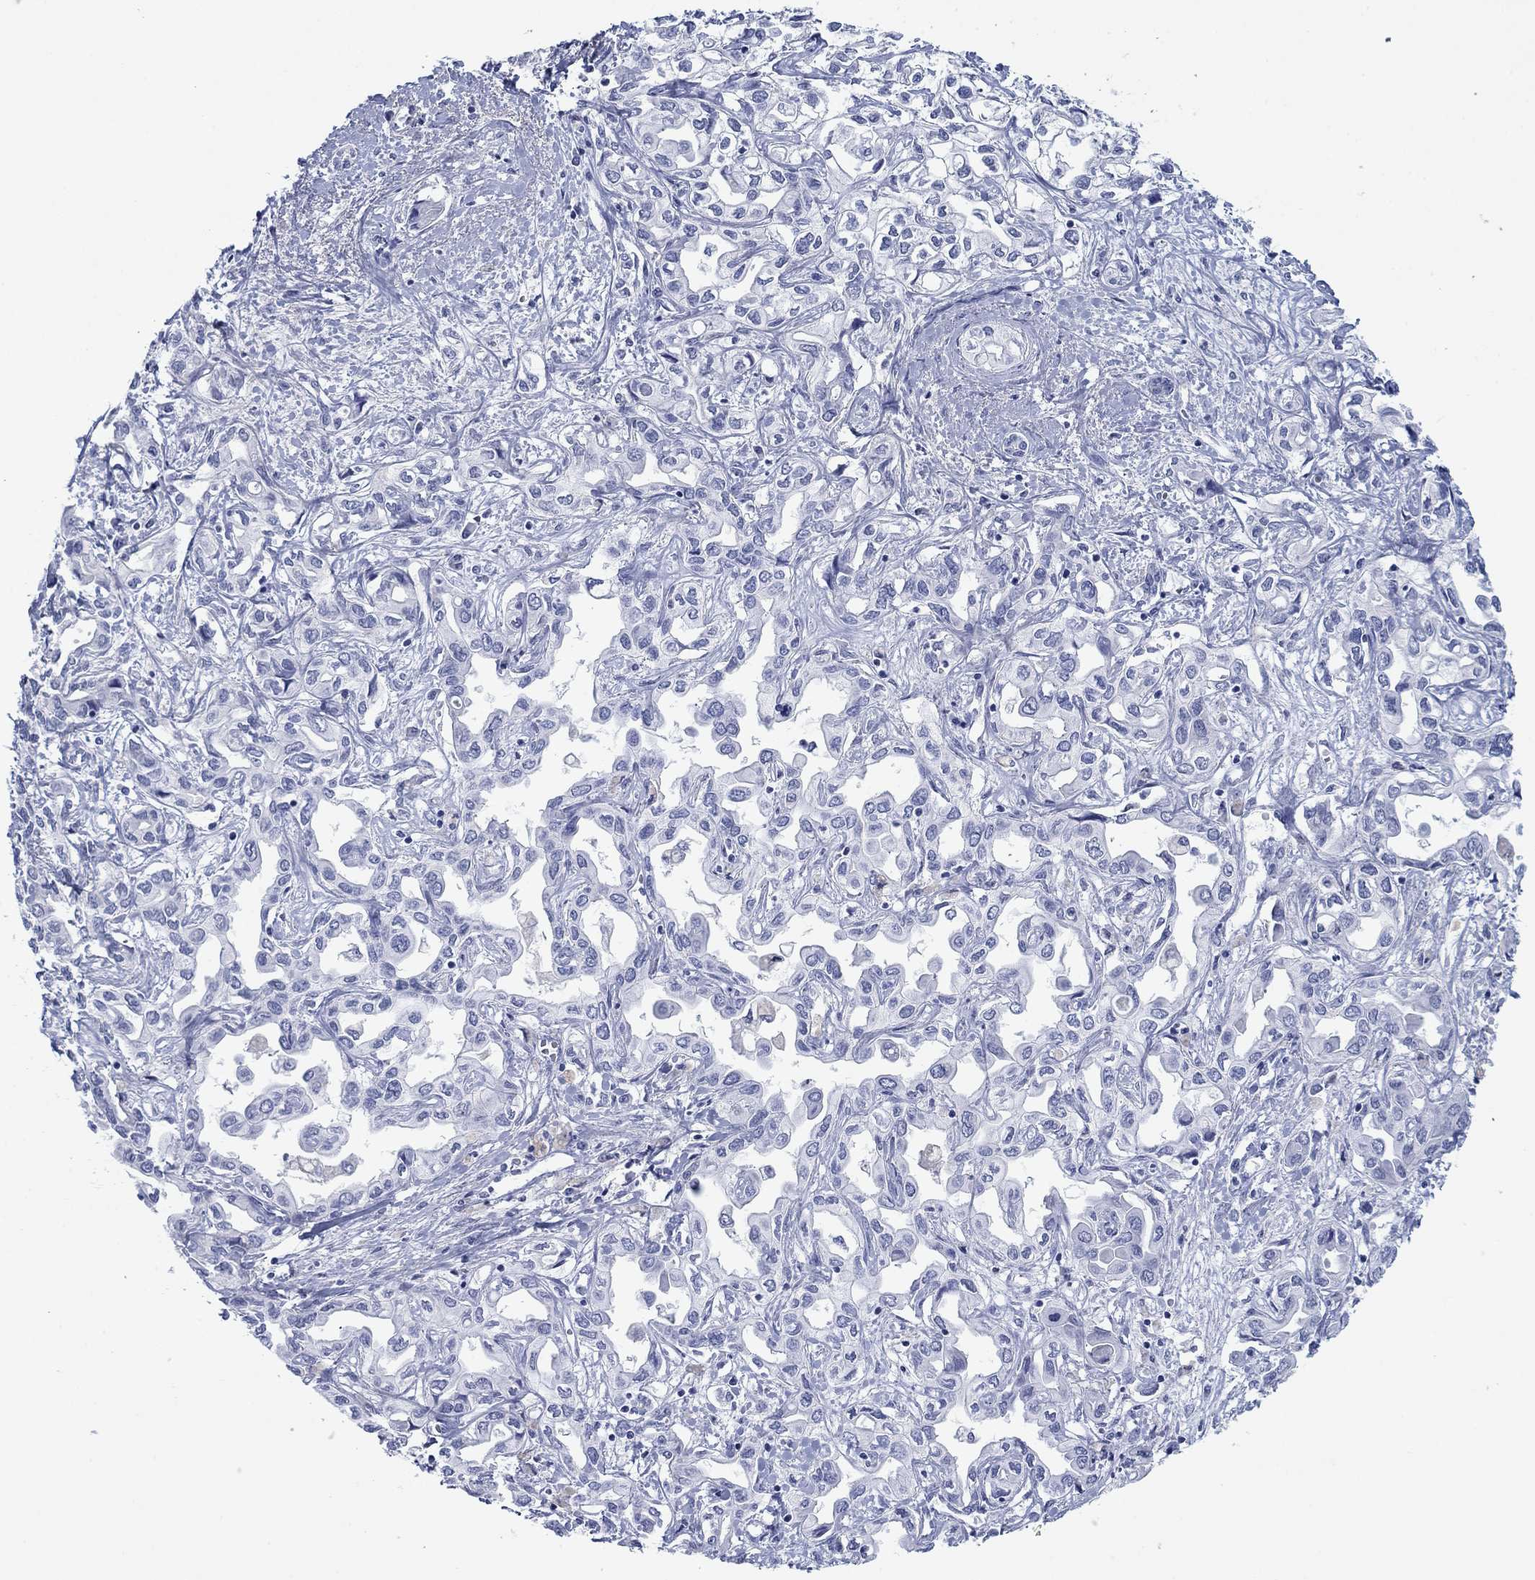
{"staining": {"intensity": "negative", "quantity": "none", "location": "none"}, "tissue": "liver cancer", "cell_type": "Tumor cells", "image_type": "cancer", "snomed": [{"axis": "morphology", "description": "Cholangiocarcinoma"}, {"axis": "topography", "description": "Liver"}], "caption": "Tumor cells show no significant staining in liver cancer (cholangiocarcinoma).", "gene": "PDYN", "patient": {"sex": "female", "age": 64}}